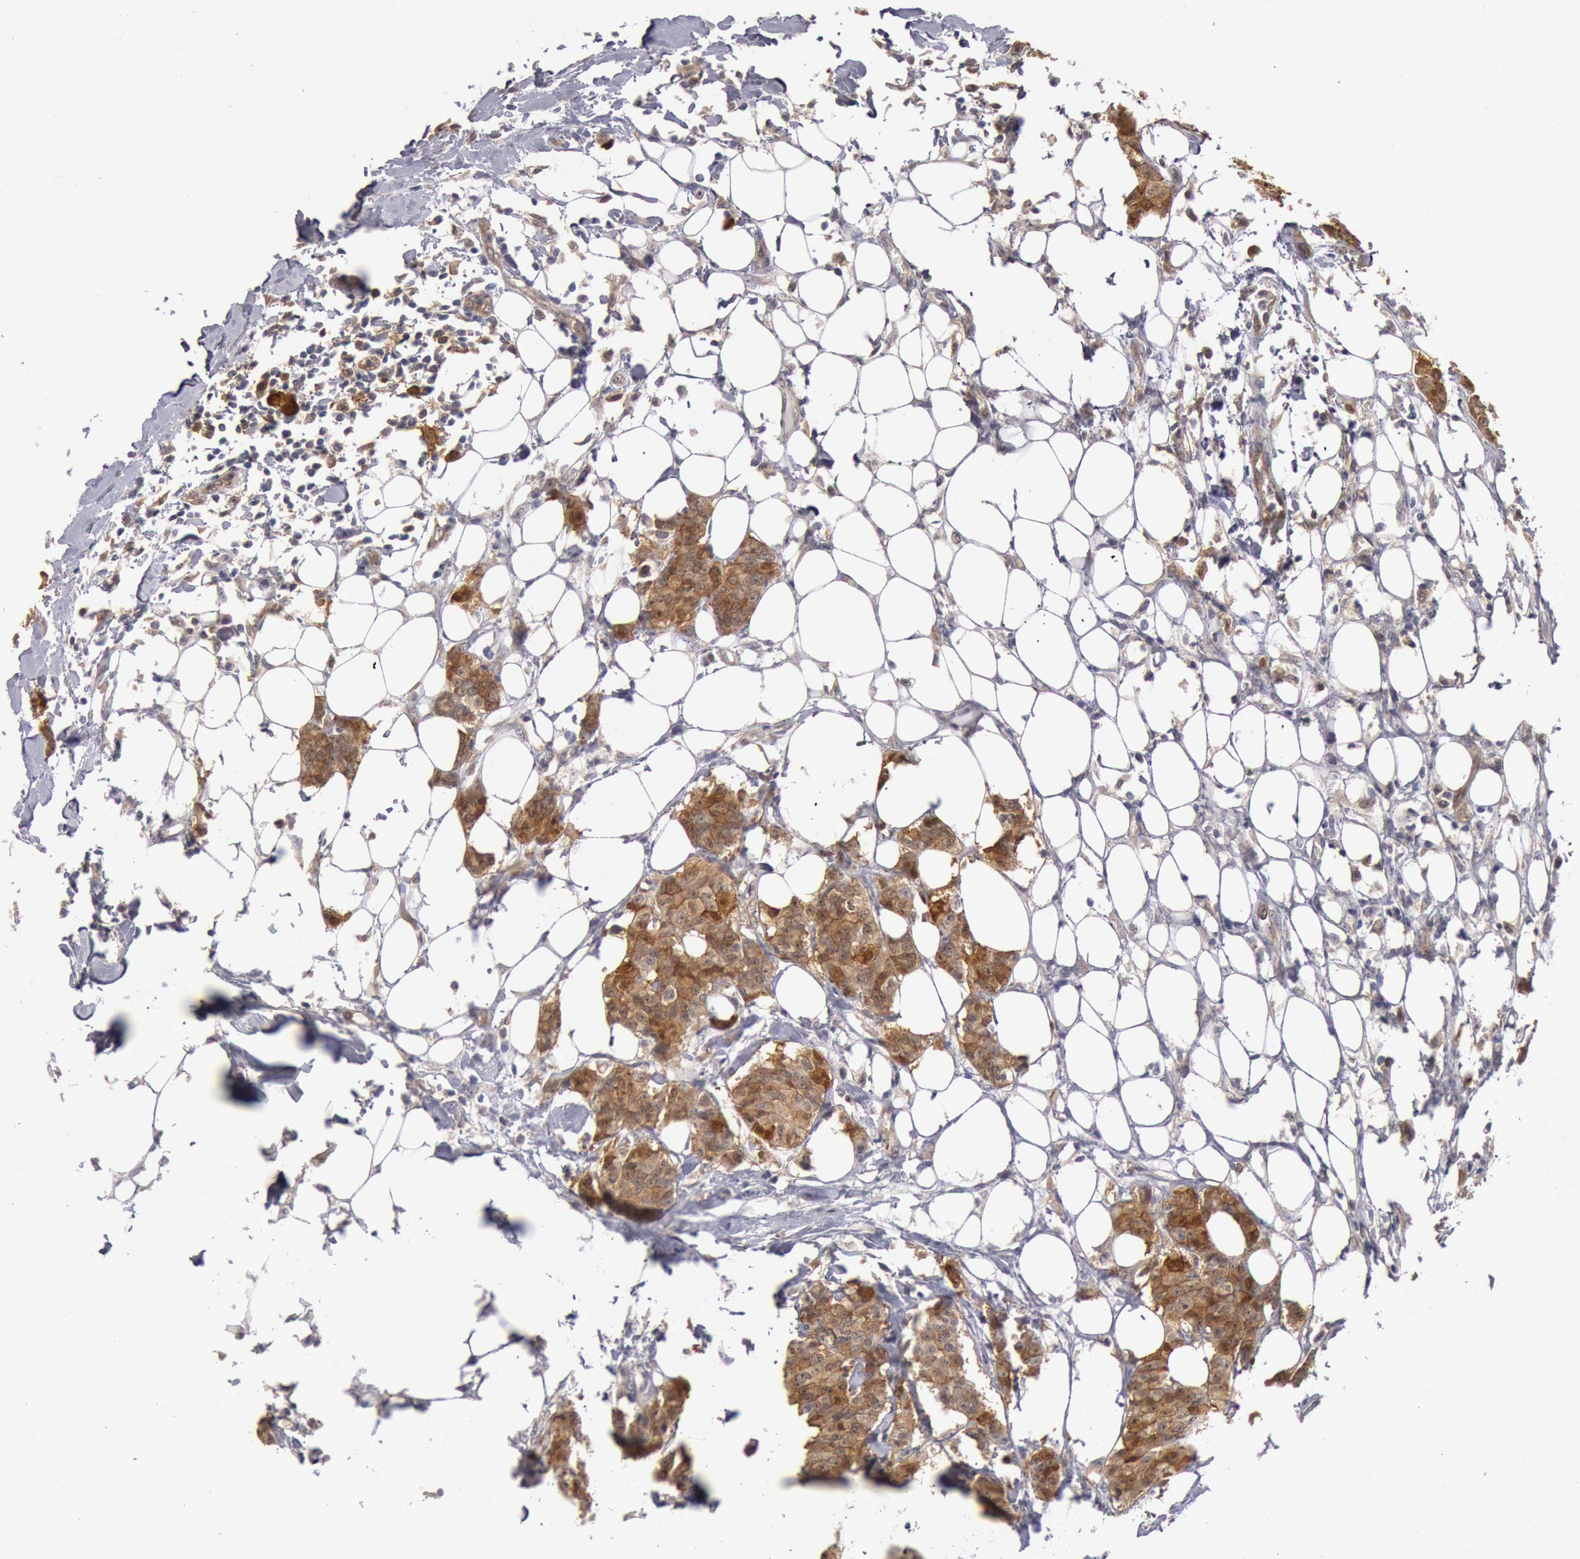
{"staining": {"intensity": "moderate", "quantity": ">75%", "location": "cytoplasmic/membranous"}, "tissue": "breast cancer", "cell_type": "Tumor cells", "image_type": "cancer", "snomed": [{"axis": "morphology", "description": "Duct carcinoma"}, {"axis": "topography", "description": "Breast"}], "caption": "Protein expression analysis of invasive ductal carcinoma (breast) exhibits moderate cytoplasmic/membranous positivity in about >75% of tumor cells.", "gene": "DNAJA1", "patient": {"sex": "female", "age": 40}}